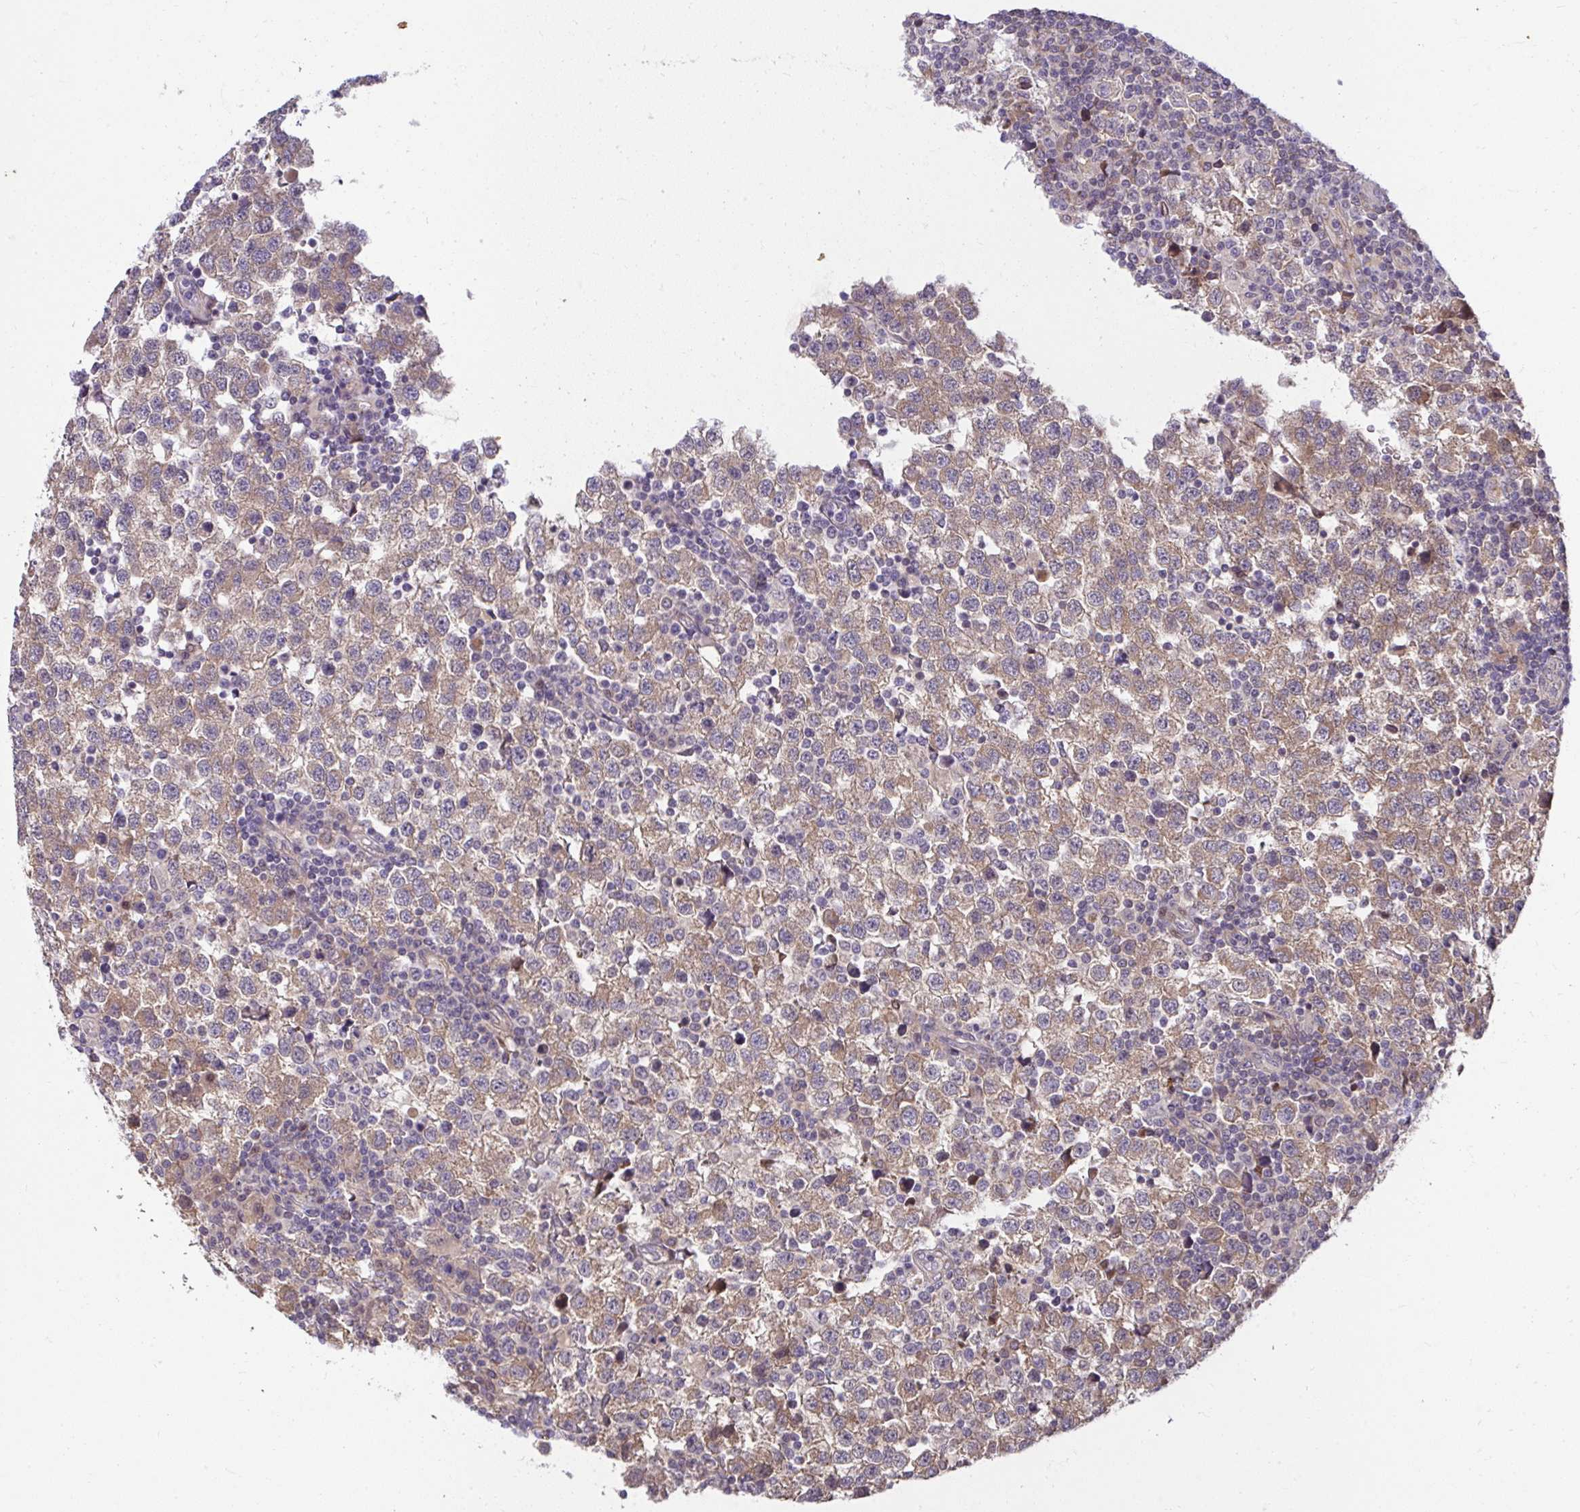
{"staining": {"intensity": "moderate", "quantity": ">75%", "location": "cytoplasmic/membranous"}, "tissue": "testis cancer", "cell_type": "Tumor cells", "image_type": "cancer", "snomed": [{"axis": "morphology", "description": "Seminoma, NOS"}, {"axis": "topography", "description": "Testis"}], "caption": "Immunohistochemistry of human seminoma (testis) reveals medium levels of moderate cytoplasmic/membranous positivity in about >75% of tumor cells. (IHC, brightfield microscopy, high magnification).", "gene": "RDH14", "patient": {"sex": "male", "age": 34}}